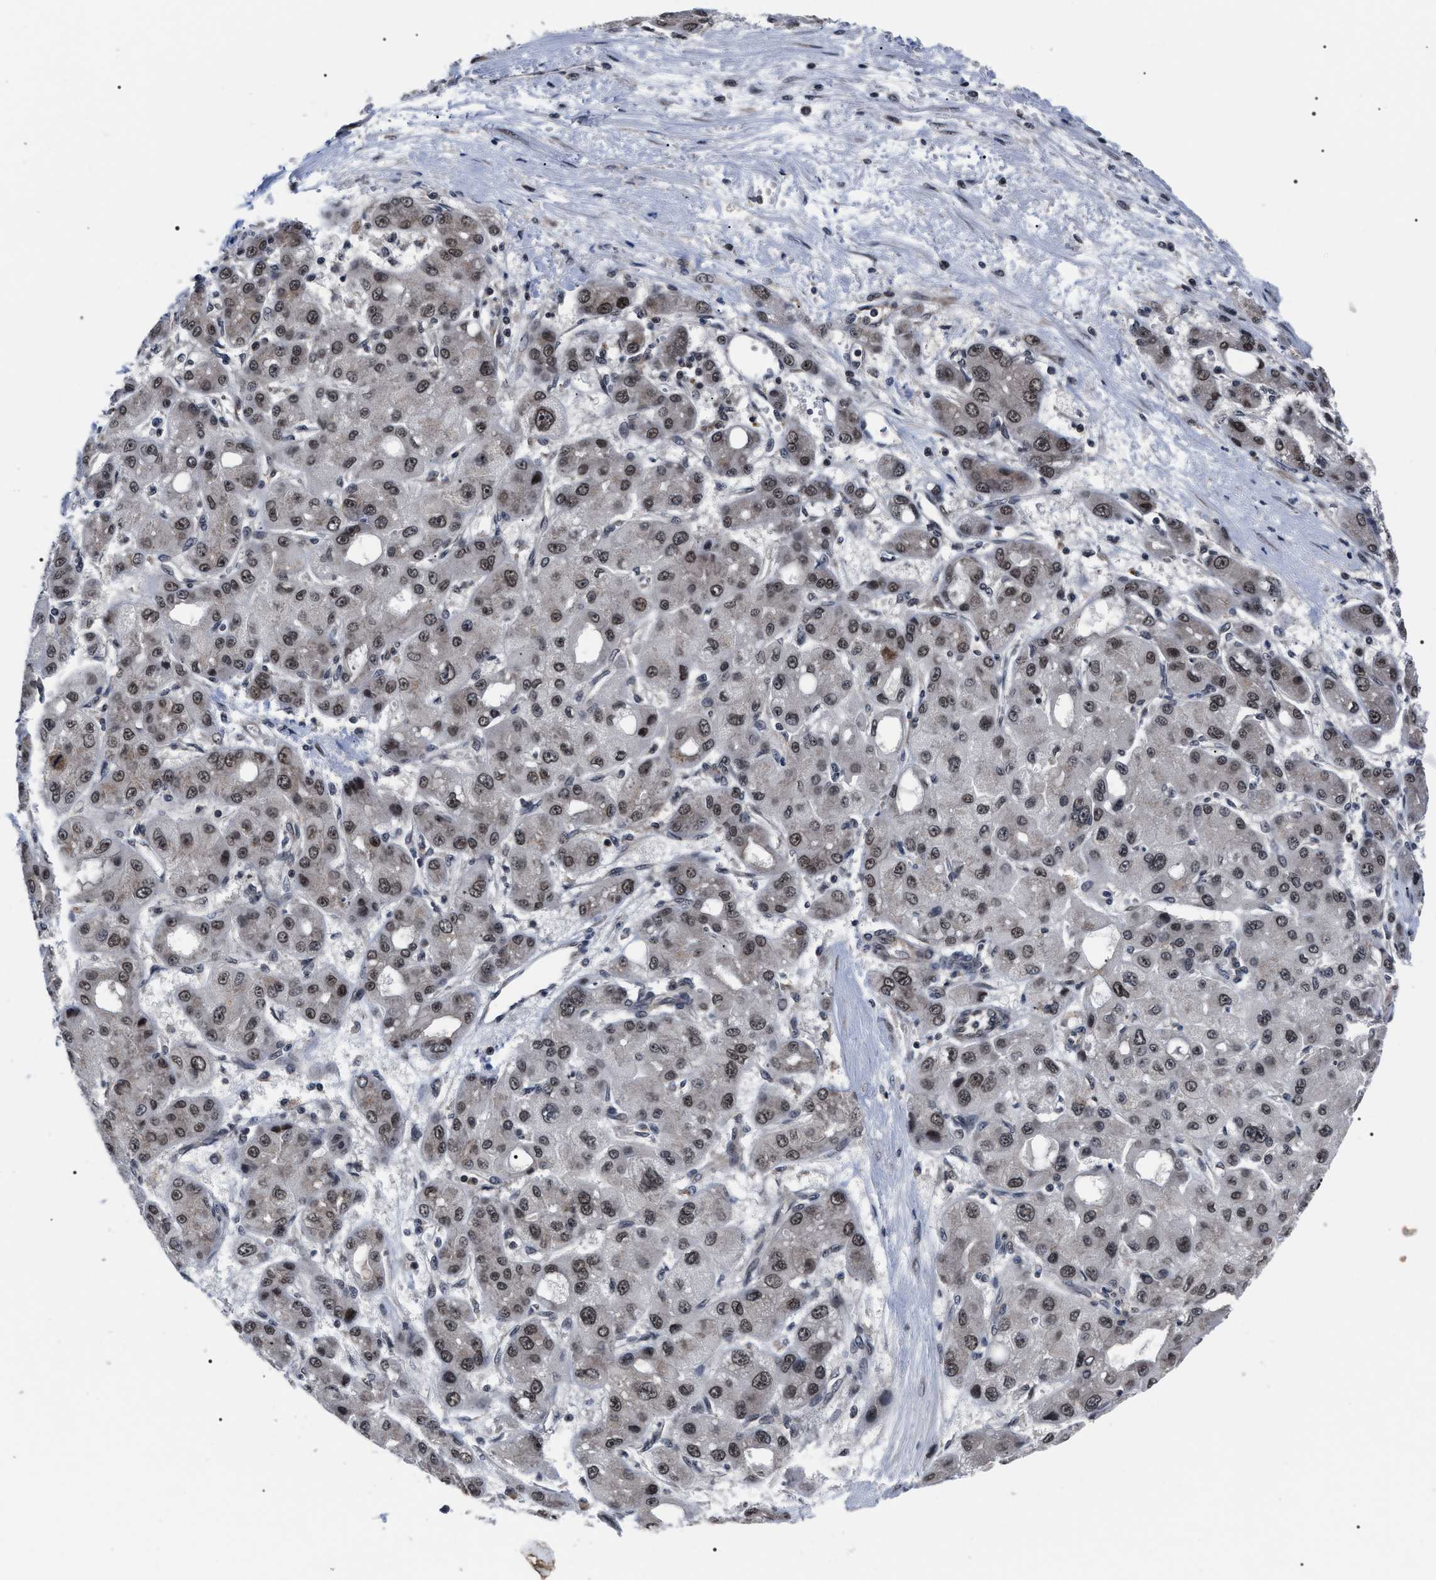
{"staining": {"intensity": "weak", "quantity": ">75%", "location": "nuclear"}, "tissue": "liver cancer", "cell_type": "Tumor cells", "image_type": "cancer", "snomed": [{"axis": "morphology", "description": "Carcinoma, Hepatocellular, NOS"}, {"axis": "topography", "description": "Liver"}], "caption": "The micrograph demonstrates a brown stain indicating the presence of a protein in the nuclear of tumor cells in liver hepatocellular carcinoma.", "gene": "CSNK2A1", "patient": {"sex": "male", "age": 55}}